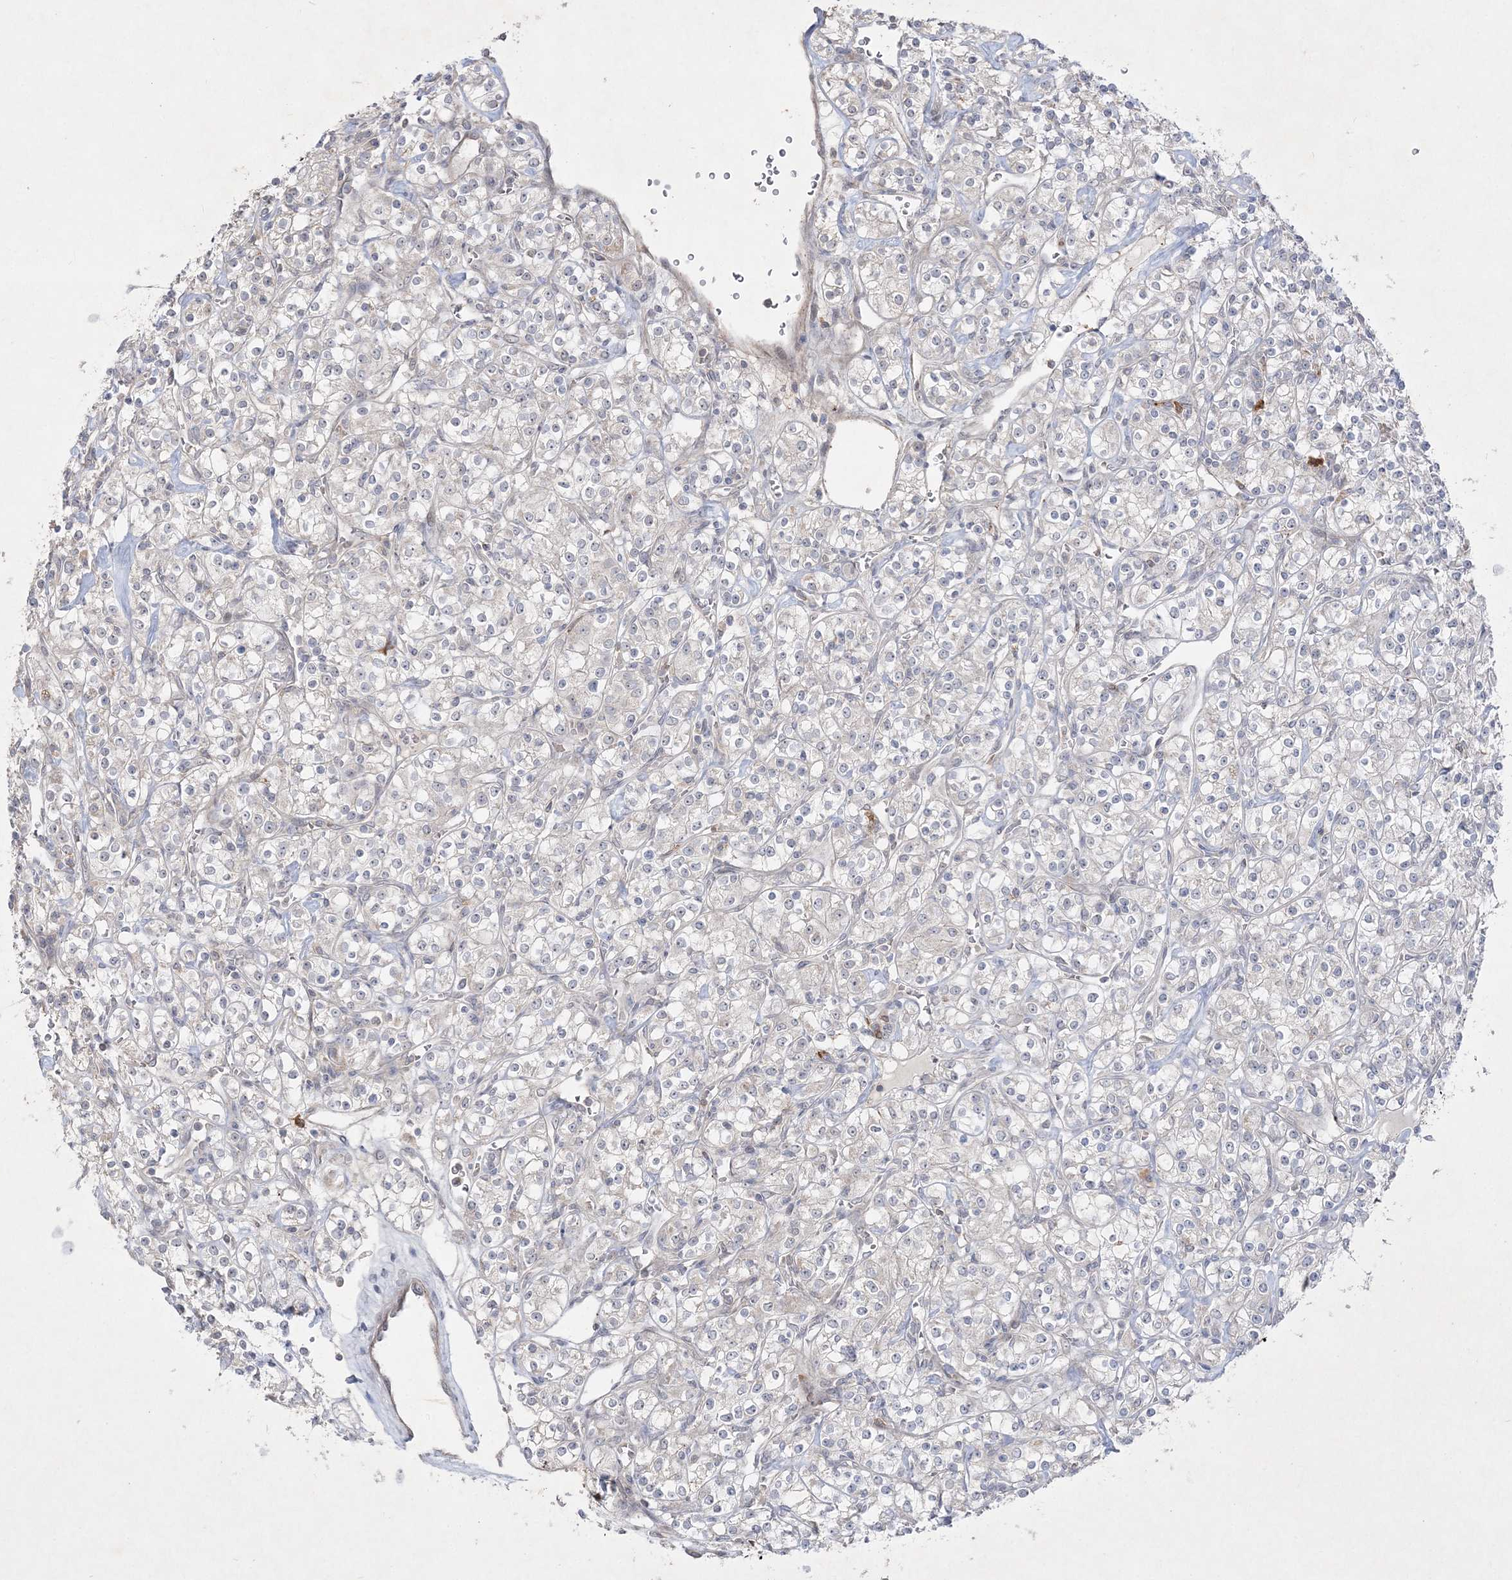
{"staining": {"intensity": "negative", "quantity": "none", "location": "none"}, "tissue": "renal cancer", "cell_type": "Tumor cells", "image_type": "cancer", "snomed": [{"axis": "morphology", "description": "Adenocarcinoma, NOS"}, {"axis": "topography", "description": "Kidney"}], "caption": "Renal cancer (adenocarcinoma) stained for a protein using immunohistochemistry (IHC) demonstrates no positivity tumor cells.", "gene": "CLNK", "patient": {"sex": "male", "age": 77}}